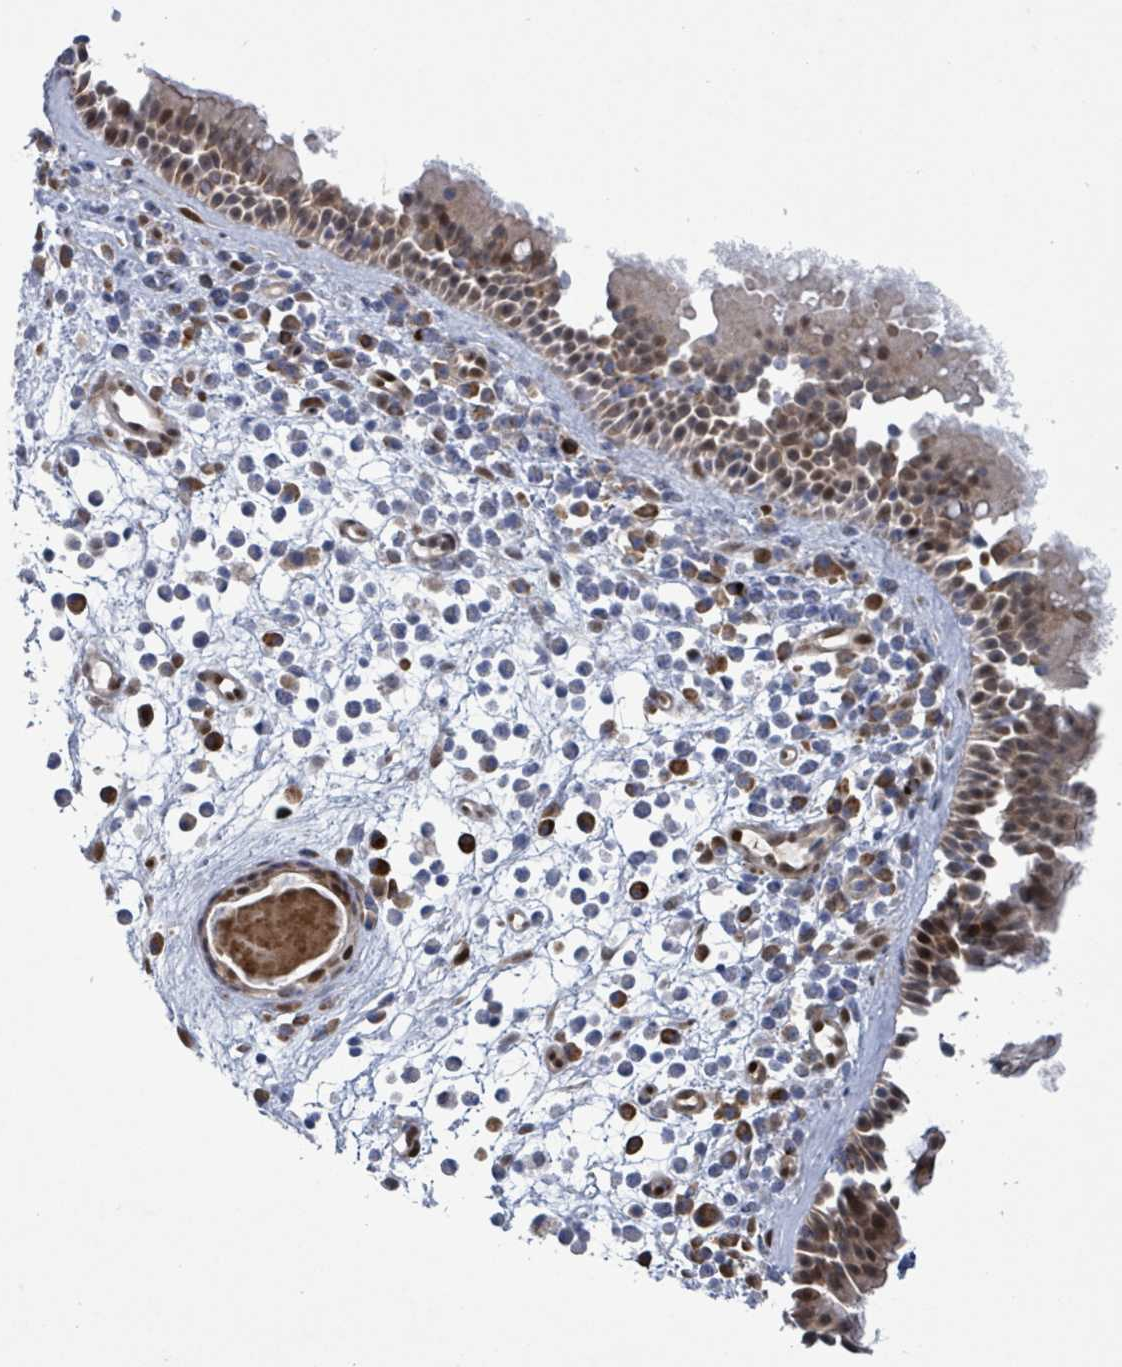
{"staining": {"intensity": "moderate", "quantity": ">75%", "location": "nuclear"}, "tissue": "nasopharynx", "cell_type": "Respiratory epithelial cells", "image_type": "normal", "snomed": [{"axis": "morphology", "description": "Normal tissue, NOS"}, {"axis": "morphology", "description": "Inflammation, NOS"}, {"axis": "morphology", "description": "Malignant melanoma, Metastatic site"}, {"axis": "topography", "description": "Nasopharynx"}], "caption": "A brown stain shows moderate nuclear expression of a protein in respiratory epithelial cells of unremarkable nasopharynx.", "gene": "TUSC1", "patient": {"sex": "male", "age": 70}}